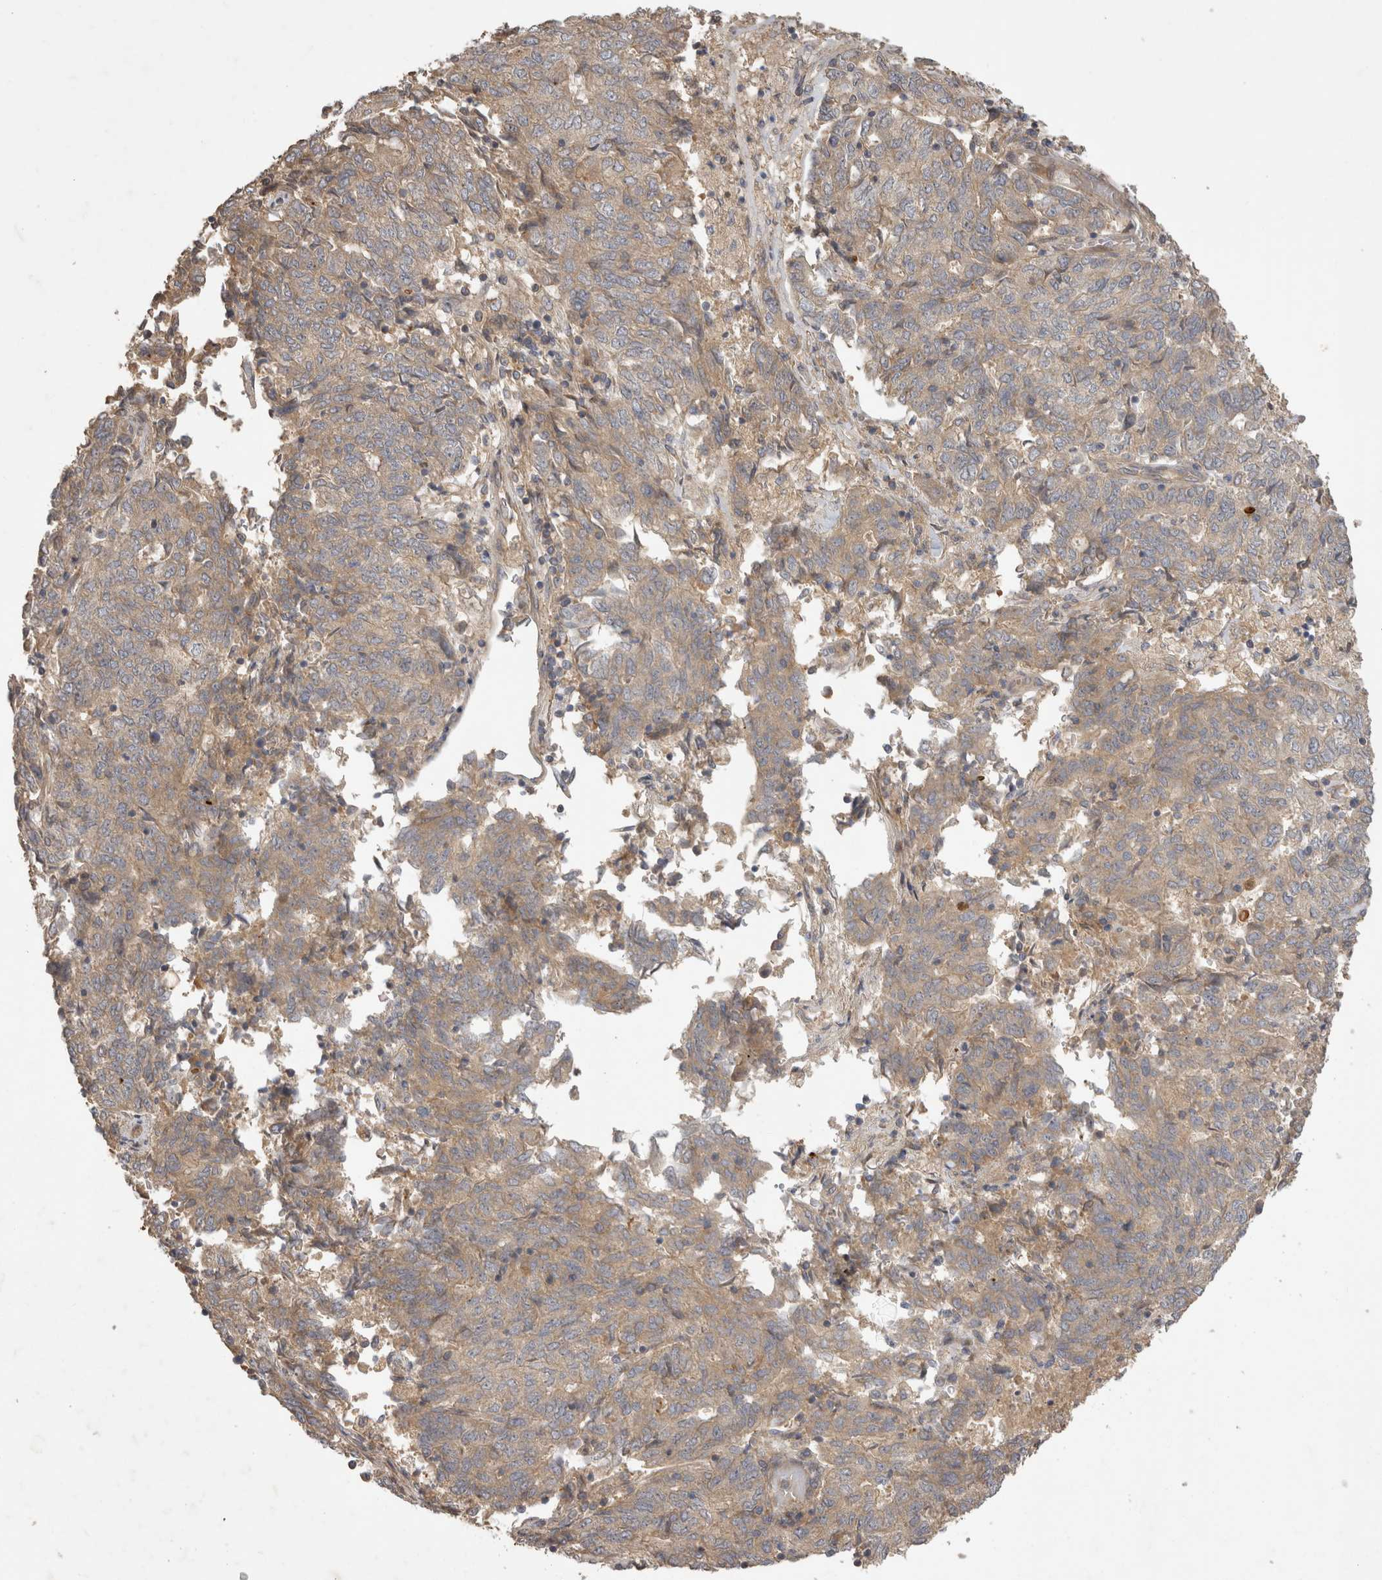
{"staining": {"intensity": "weak", "quantity": "<25%", "location": "cytoplasmic/membranous"}, "tissue": "endometrial cancer", "cell_type": "Tumor cells", "image_type": "cancer", "snomed": [{"axis": "morphology", "description": "Adenocarcinoma, NOS"}, {"axis": "topography", "description": "Endometrium"}], "caption": "Adenocarcinoma (endometrial) was stained to show a protein in brown. There is no significant positivity in tumor cells.", "gene": "PPP1R42", "patient": {"sex": "female", "age": 80}}